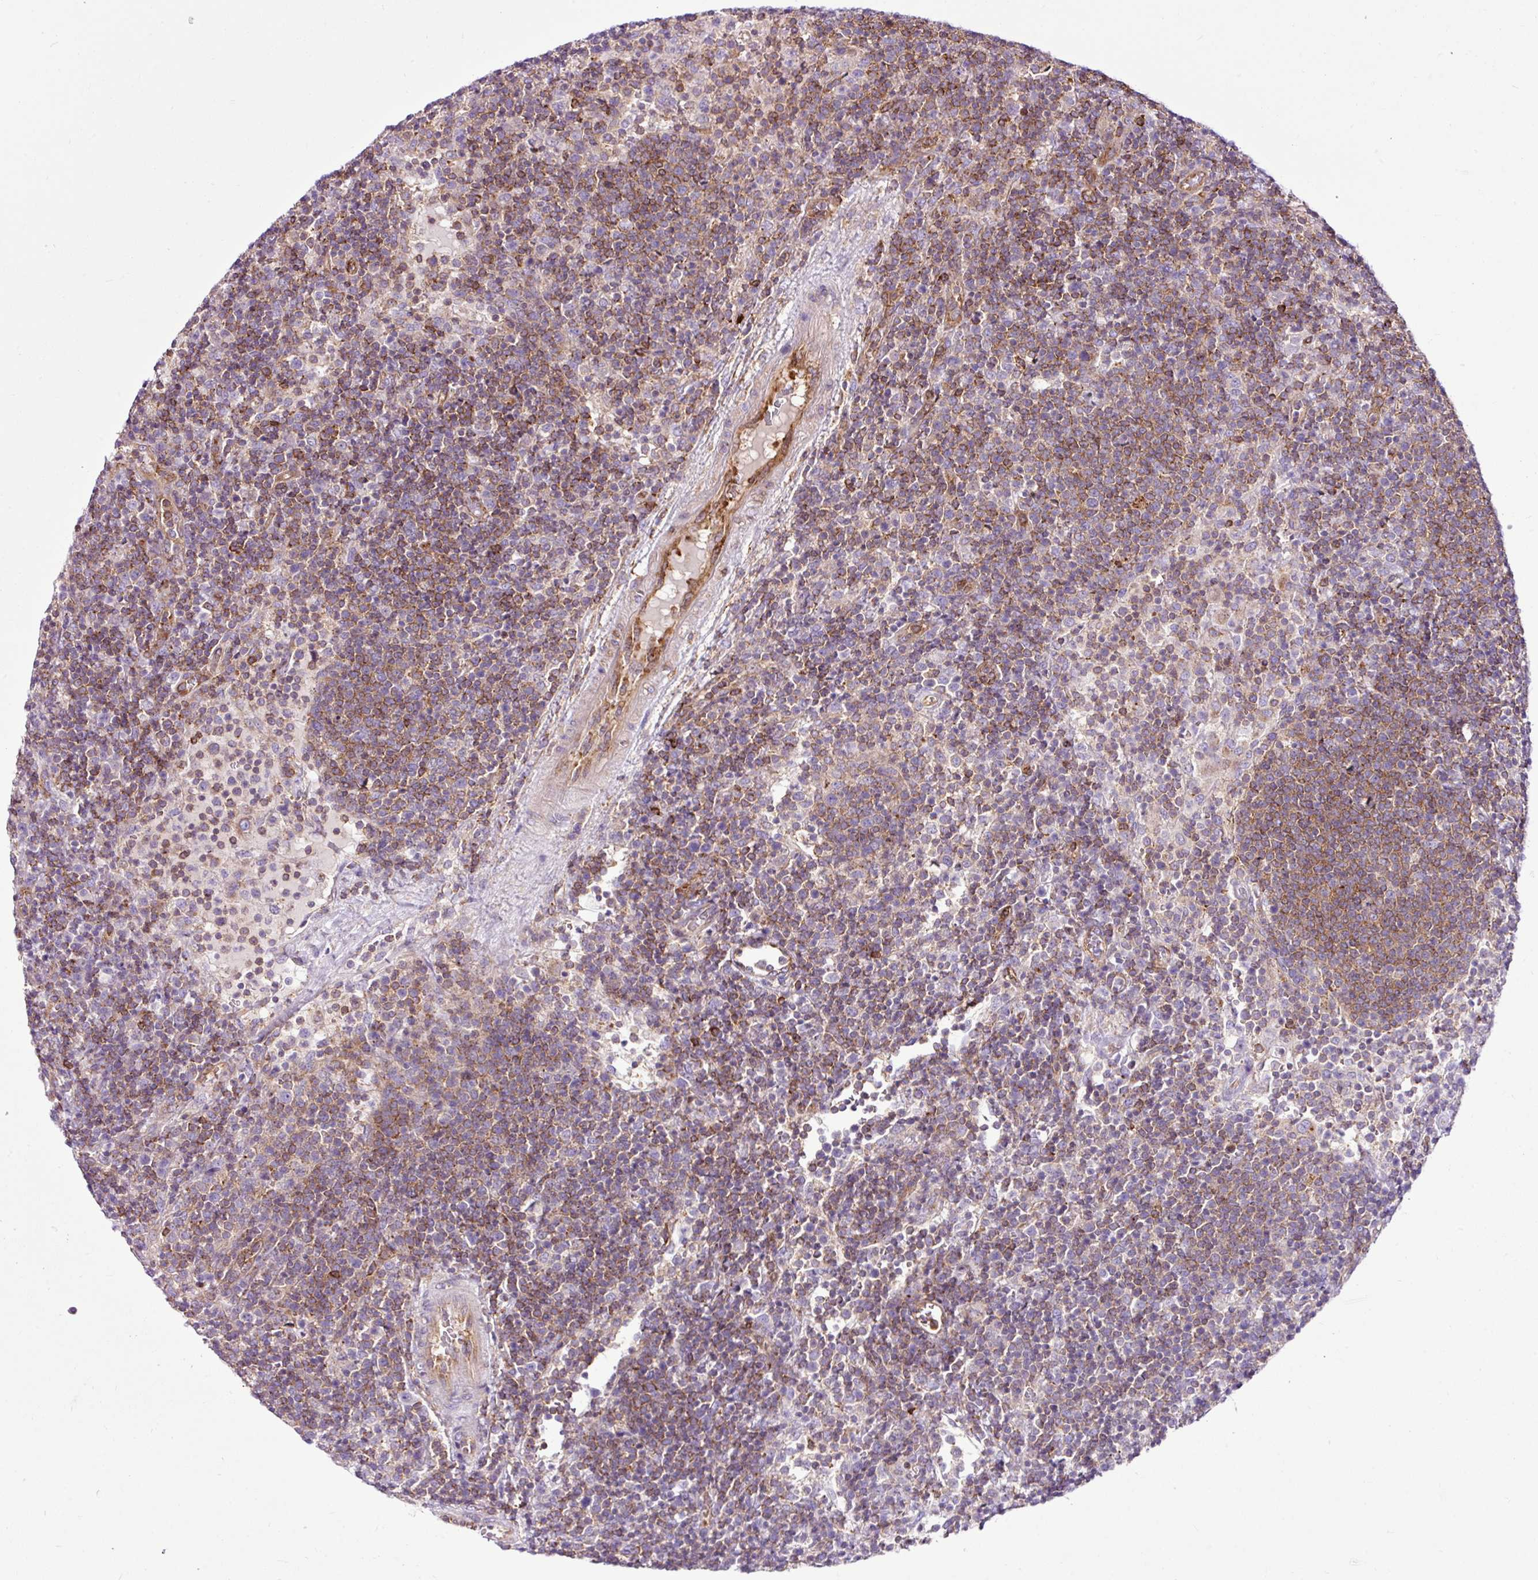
{"staining": {"intensity": "moderate", "quantity": ">75%", "location": "cytoplasmic/membranous"}, "tissue": "lymphoma", "cell_type": "Tumor cells", "image_type": "cancer", "snomed": [{"axis": "morphology", "description": "Malignant lymphoma, non-Hodgkin's type, High grade"}, {"axis": "topography", "description": "Lymph node"}], "caption": "Protein expression analysis of human lymphoma reveals moderate cytoplasmic/membranous staining in approximately >75% of tumor cells.", "gene": "EME2", "patient": {"sex": "male", "age": 61}}